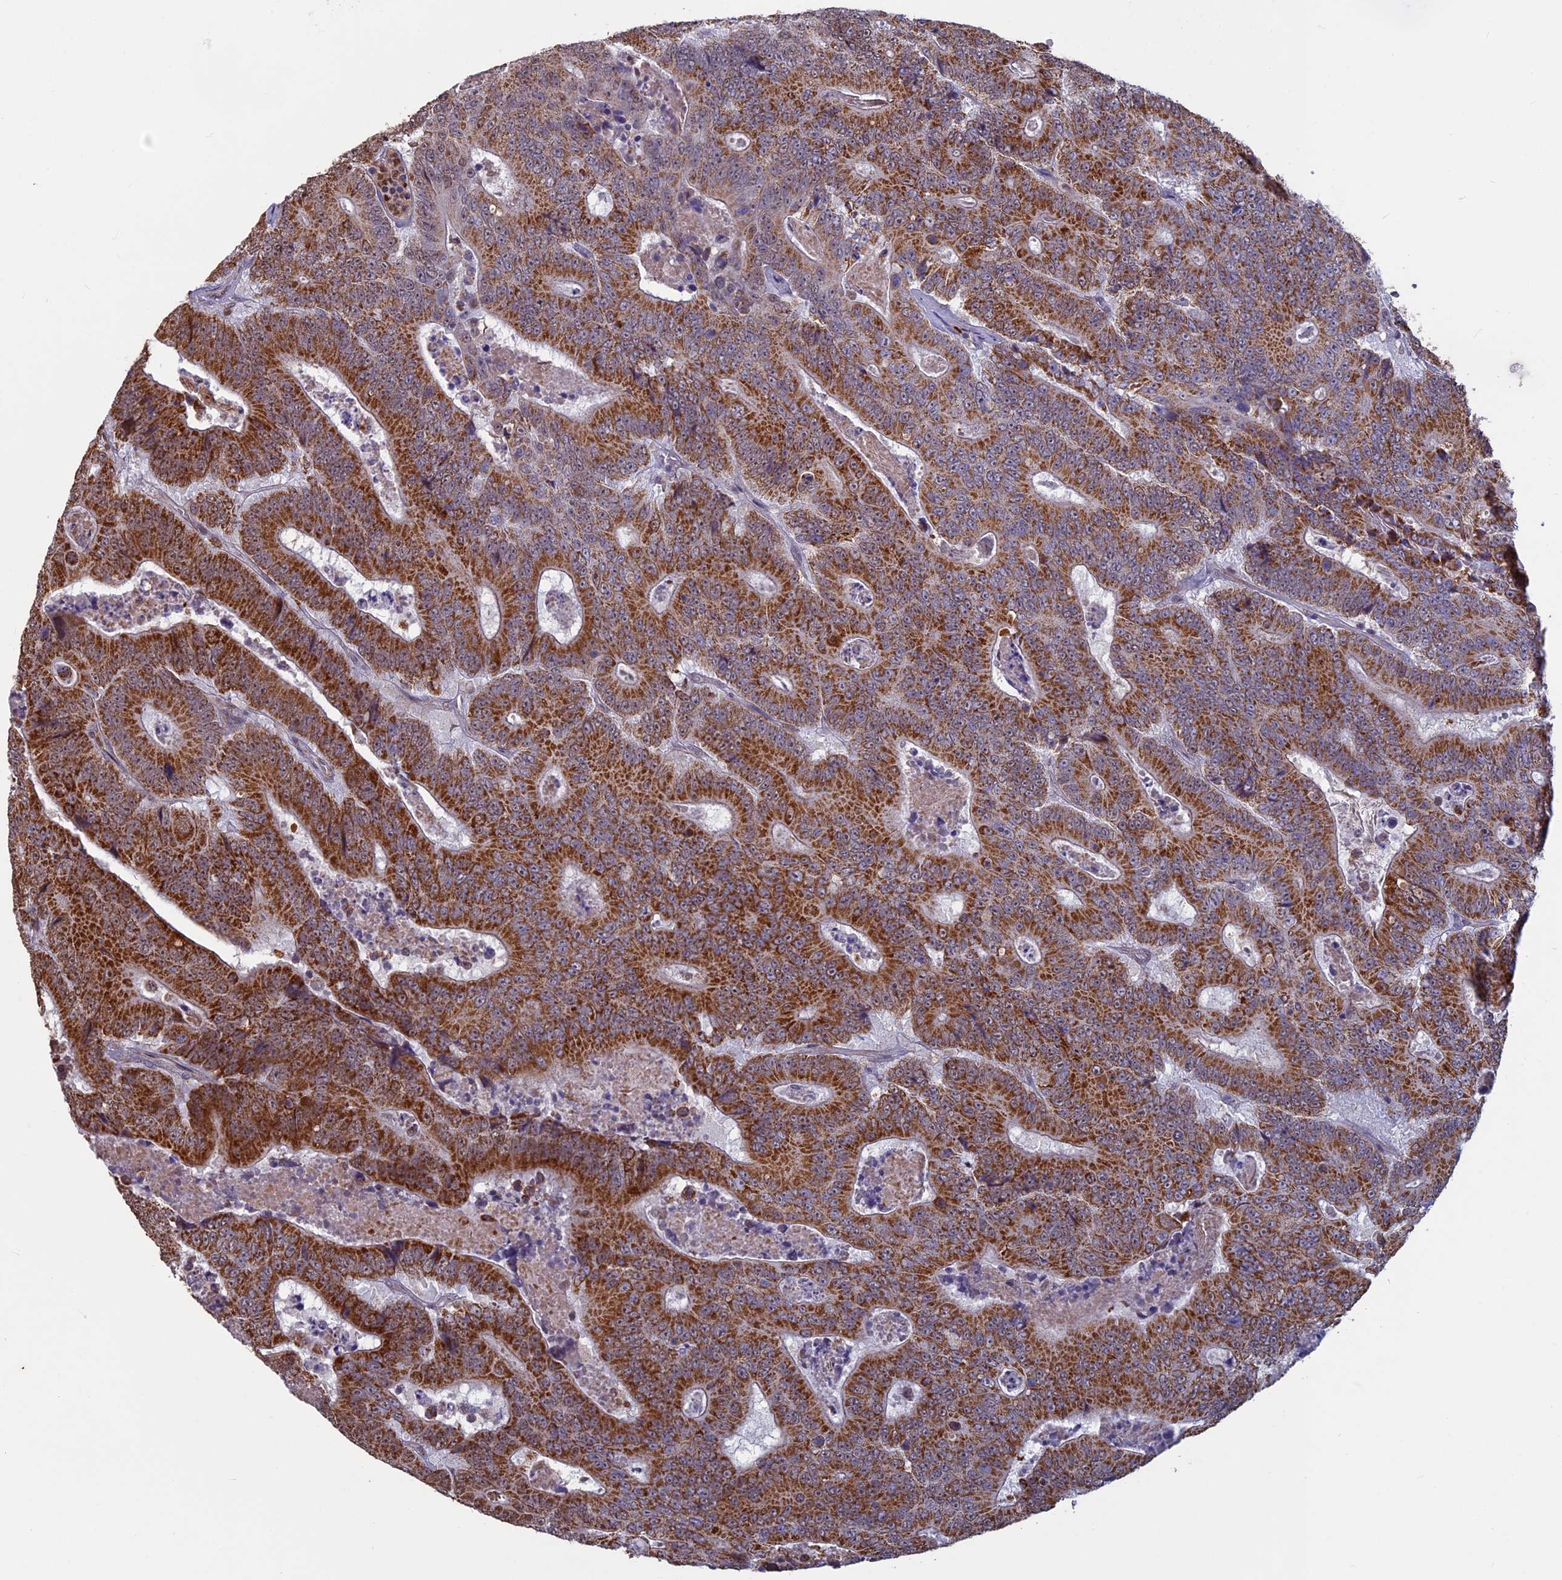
{"staining": {"intensity": "moderate", "quantity": ">75%", "location": "cytoplasmic/membranous"}, "tissue": "colorectal cancer", "cell_type": "Tumor cells", "image_type": "cancer", "snomed": [{"axis": "morphology", "description": "Adenocarcinoma, NOS"}, {"axis": "topography", "description": "Colon"}], "caption": "Brown immunohistochemical staining in human colorectal cancer (adenocarcinoma) exhibits moderate cytoplasmic/membranous expression in approximately >75% of tumor cells.", "gene": "ACSS1", "patient": {"sex": "male", "age": 83}}